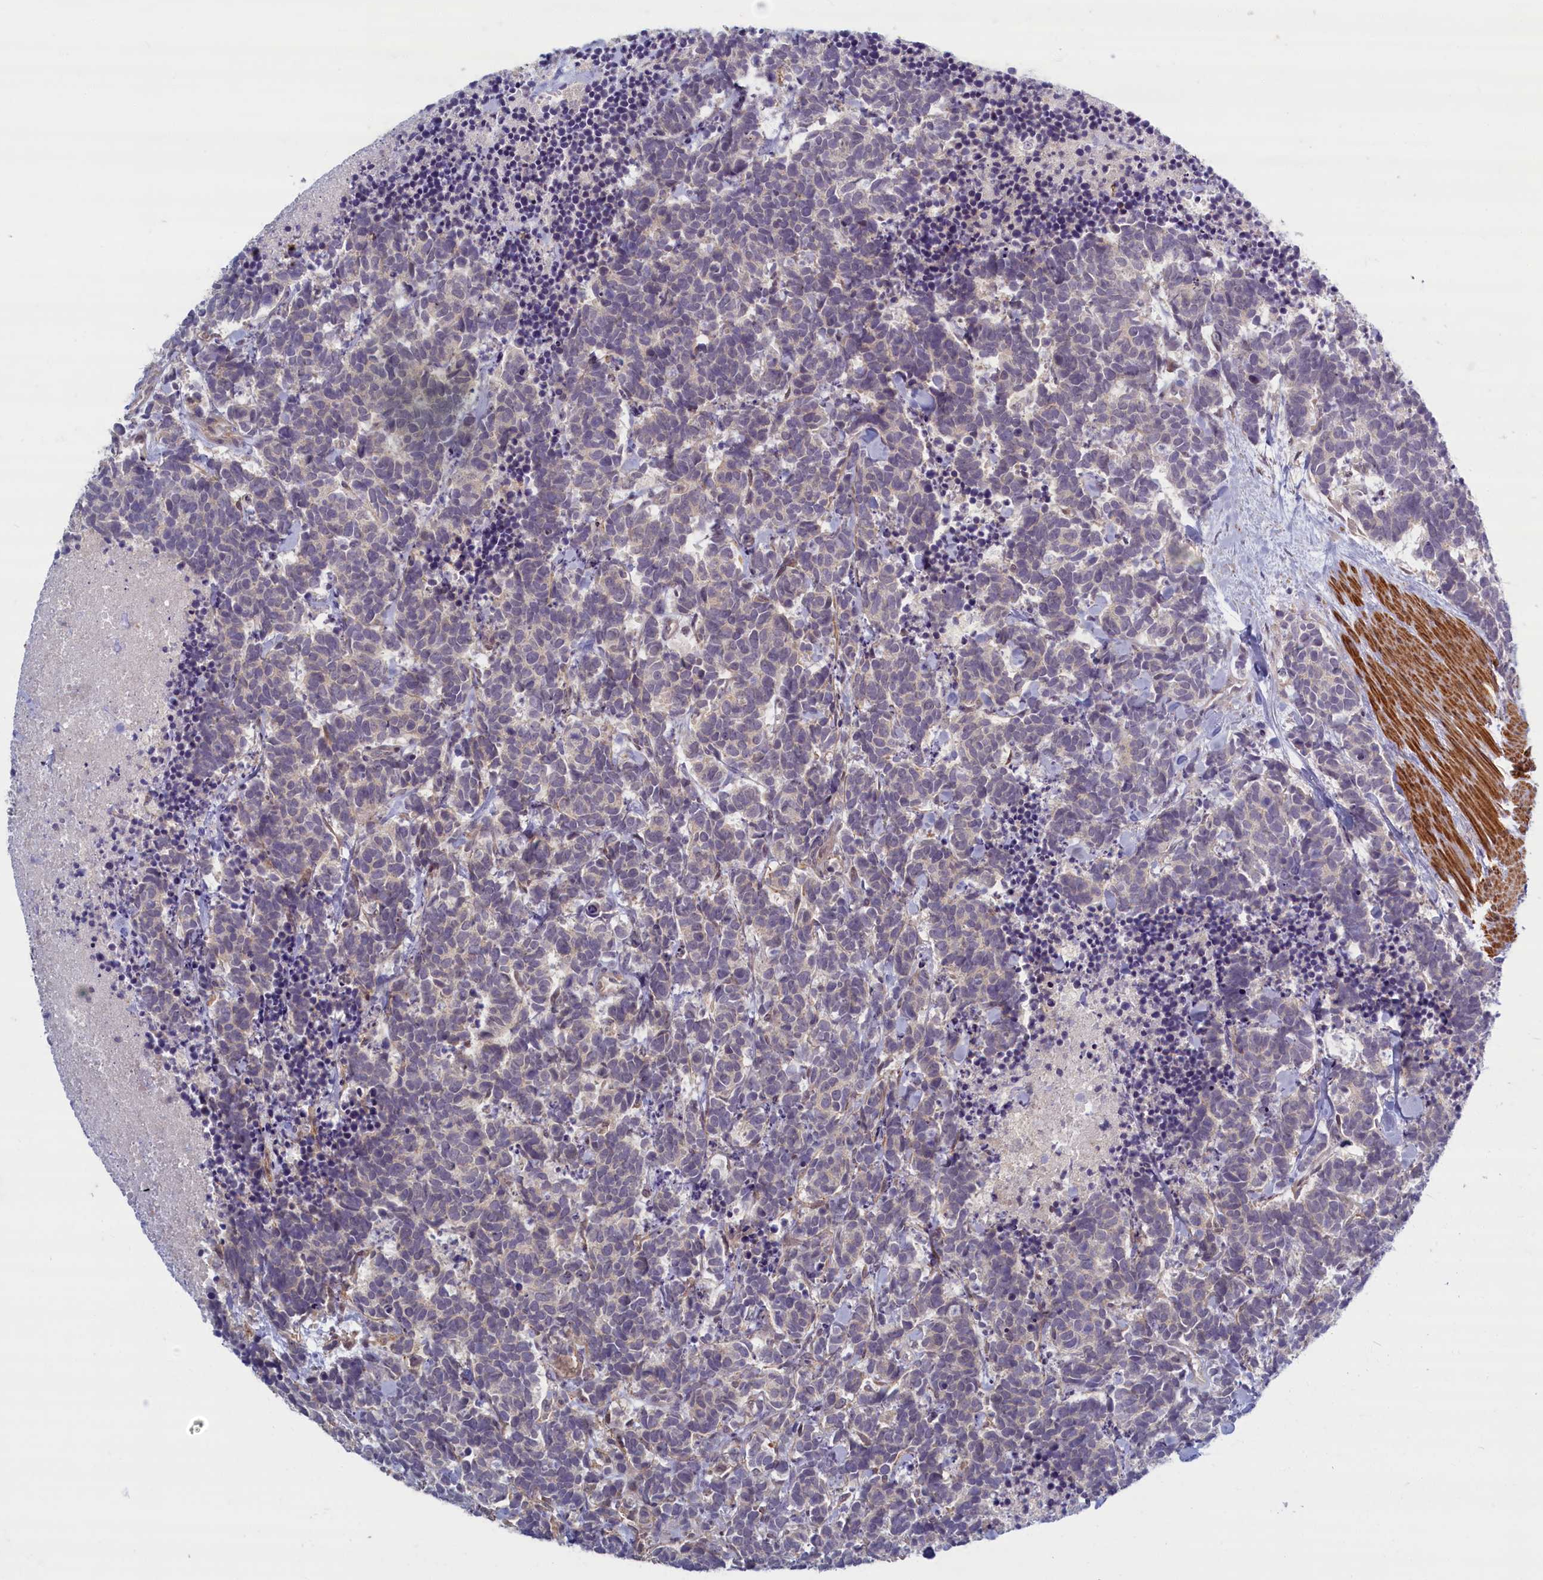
{"staining": {"intensity": "negative", "quantity": "none", "location": "none"}, "tissue": "carcinoid", "cell_type": "Tumor cells", "image_type": "cancer", "snomed": [{"axis": "morphology", "description": "Carcinoma, NOS"}, {"axis": "morphology", "description": "Carcinoid, malignant, NOS"}, {"axis": "topography", "description": "Prostate"}], "caption": "The histopathology image exhibits no significant positivity in tumor cells of carcinoid. (Stains: DAB immunohistochemistry with hematoxylin counter stain, Microscopy: brightfield microscopy at high magnification).", "gene": "TRPM4", "patient": {"sex": "male", "age": 57}}